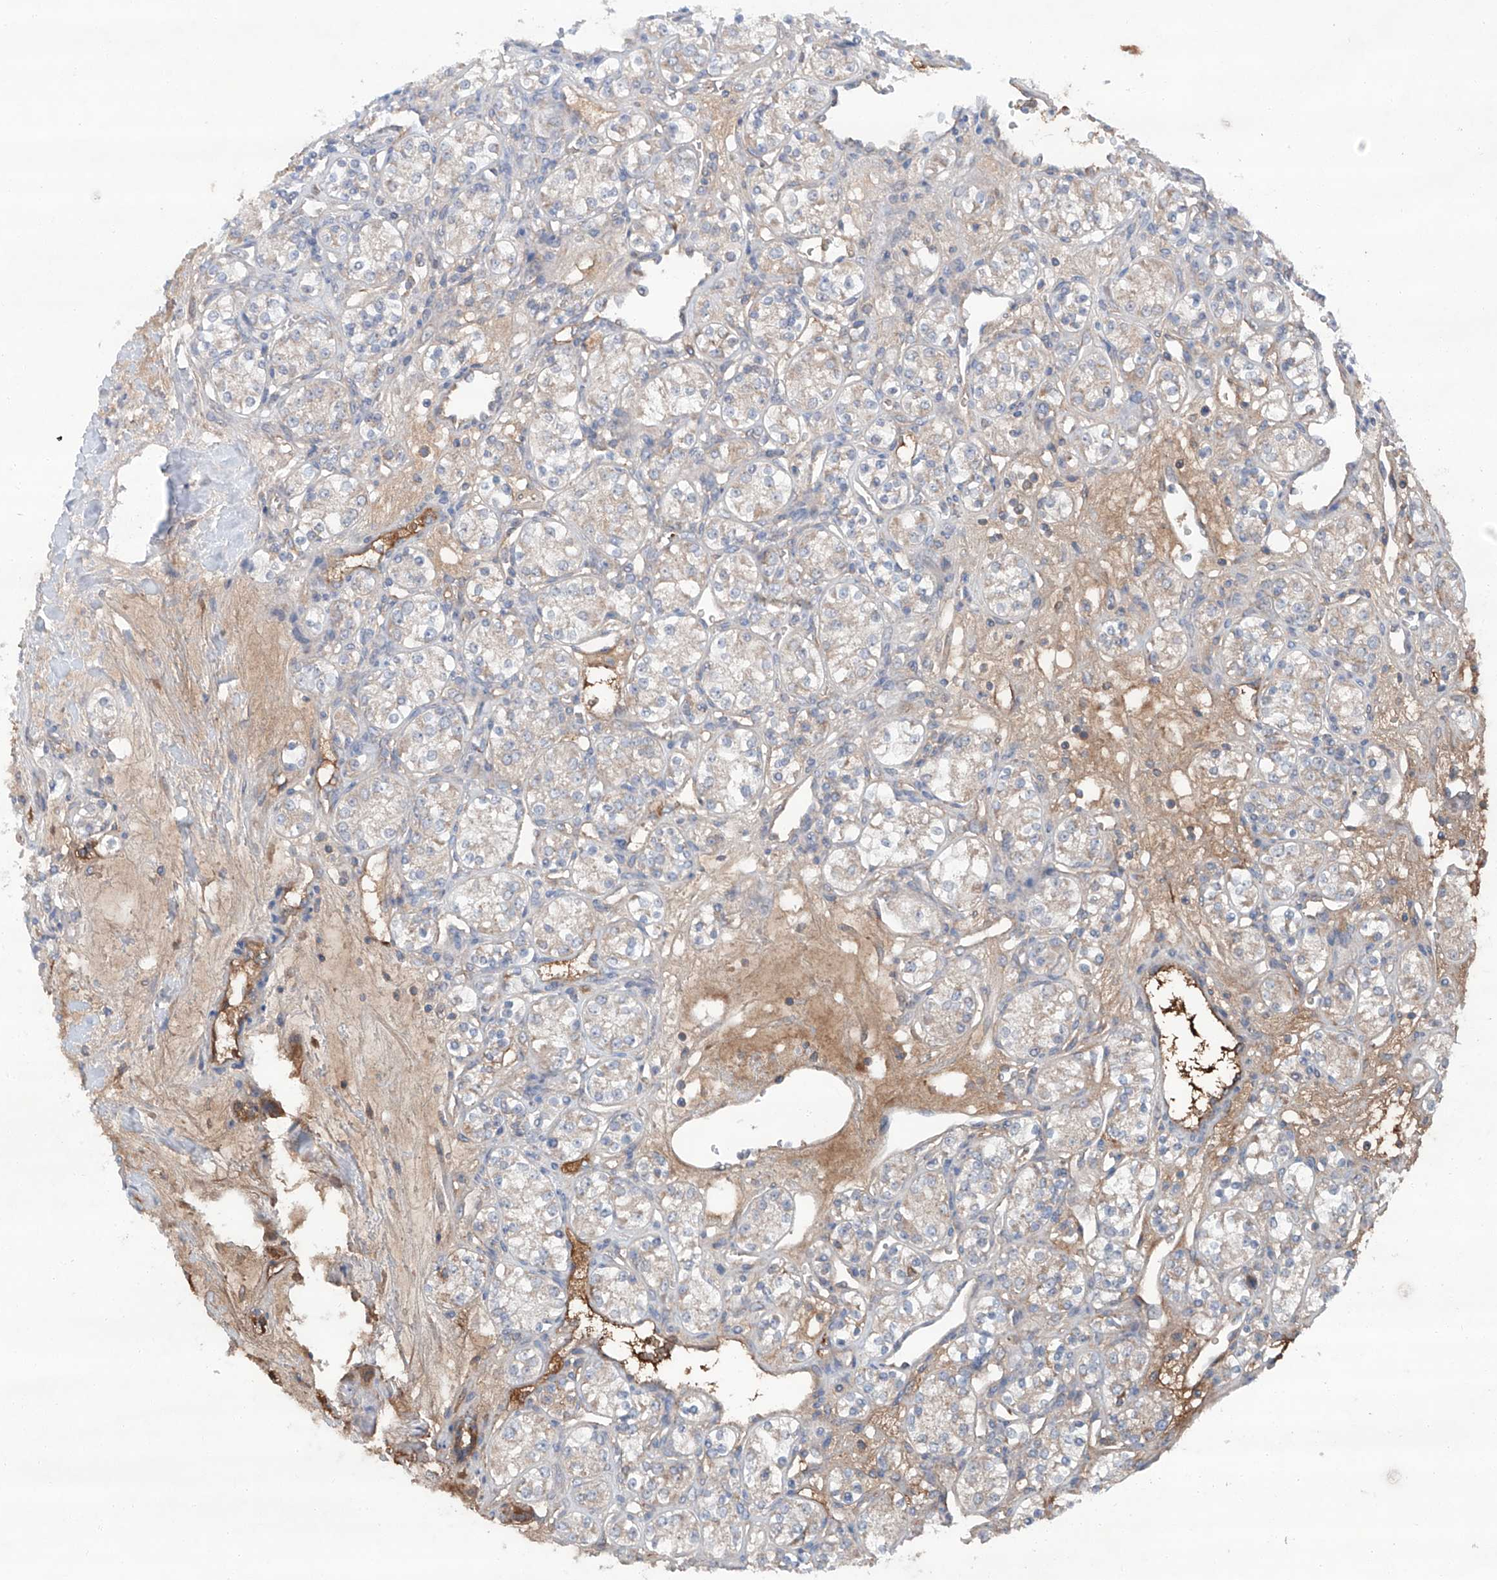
{"staining": {"intensity": "weak", "quantity": "<25%", "location": "cytoplasmic/membranous"}, "tissue": "renal cancer", "cell_type": "Tumor cells", "image_type": "cancer", "snomed": [{"axis": "morphology", "description": "Adenocarcinoma, NOS"}, {"axis": "topography", "description": "Kidney"}], "caption": "The immunohistochemistry (IHC) photomicrograph has no significant expression in tumor cells of renal adenocarcinoma tissue. (DAB (3,3'-diaminobenzidine) immunohistochemistry (IHC) with hematoxylin counter stain).", "gene": "SIX4", "patient": {"sex": "male", "age": 77}}